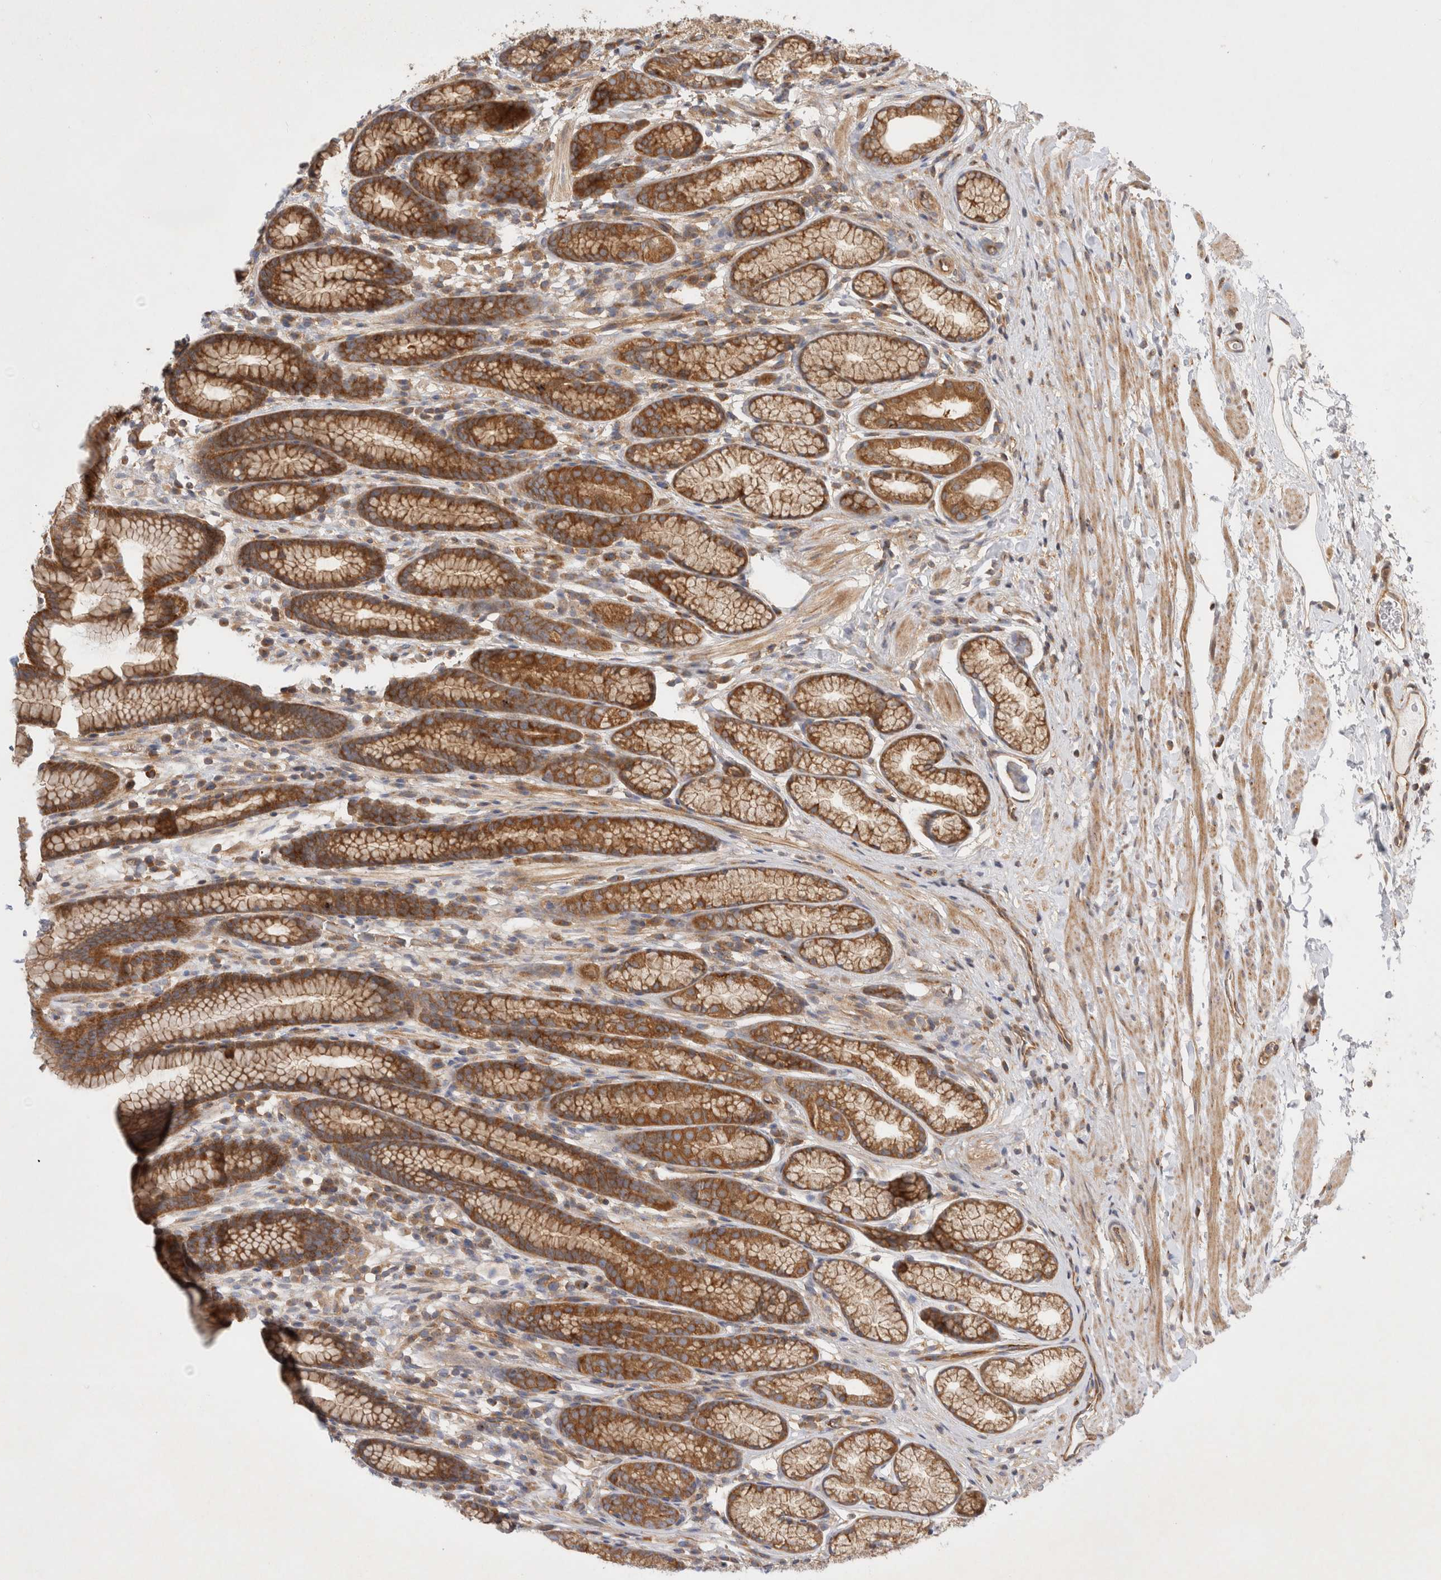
{"staining": {"intensity": "moderate", "quantity": ">75%", "location": "cytoplasmic/membranous"}, "tissue": "stomach", "cell_type": "Glandular cells", "image_type": "normal", "snomed": [{"axis": "morphology", "description": "Normal tissue, NOS"}, {"axis": "topography", "description": "Stomach"}], "caption": "This histopathology image shows benign stomach stained with immunohistochemistry to label a protein in brown. The cytoplasmic/membranous of glandular cells show moderate positivity for the protein. Nuclei are counter-stained blue.", "gene": "GPR150", "patient": {"sex": "male", "age": 42}}